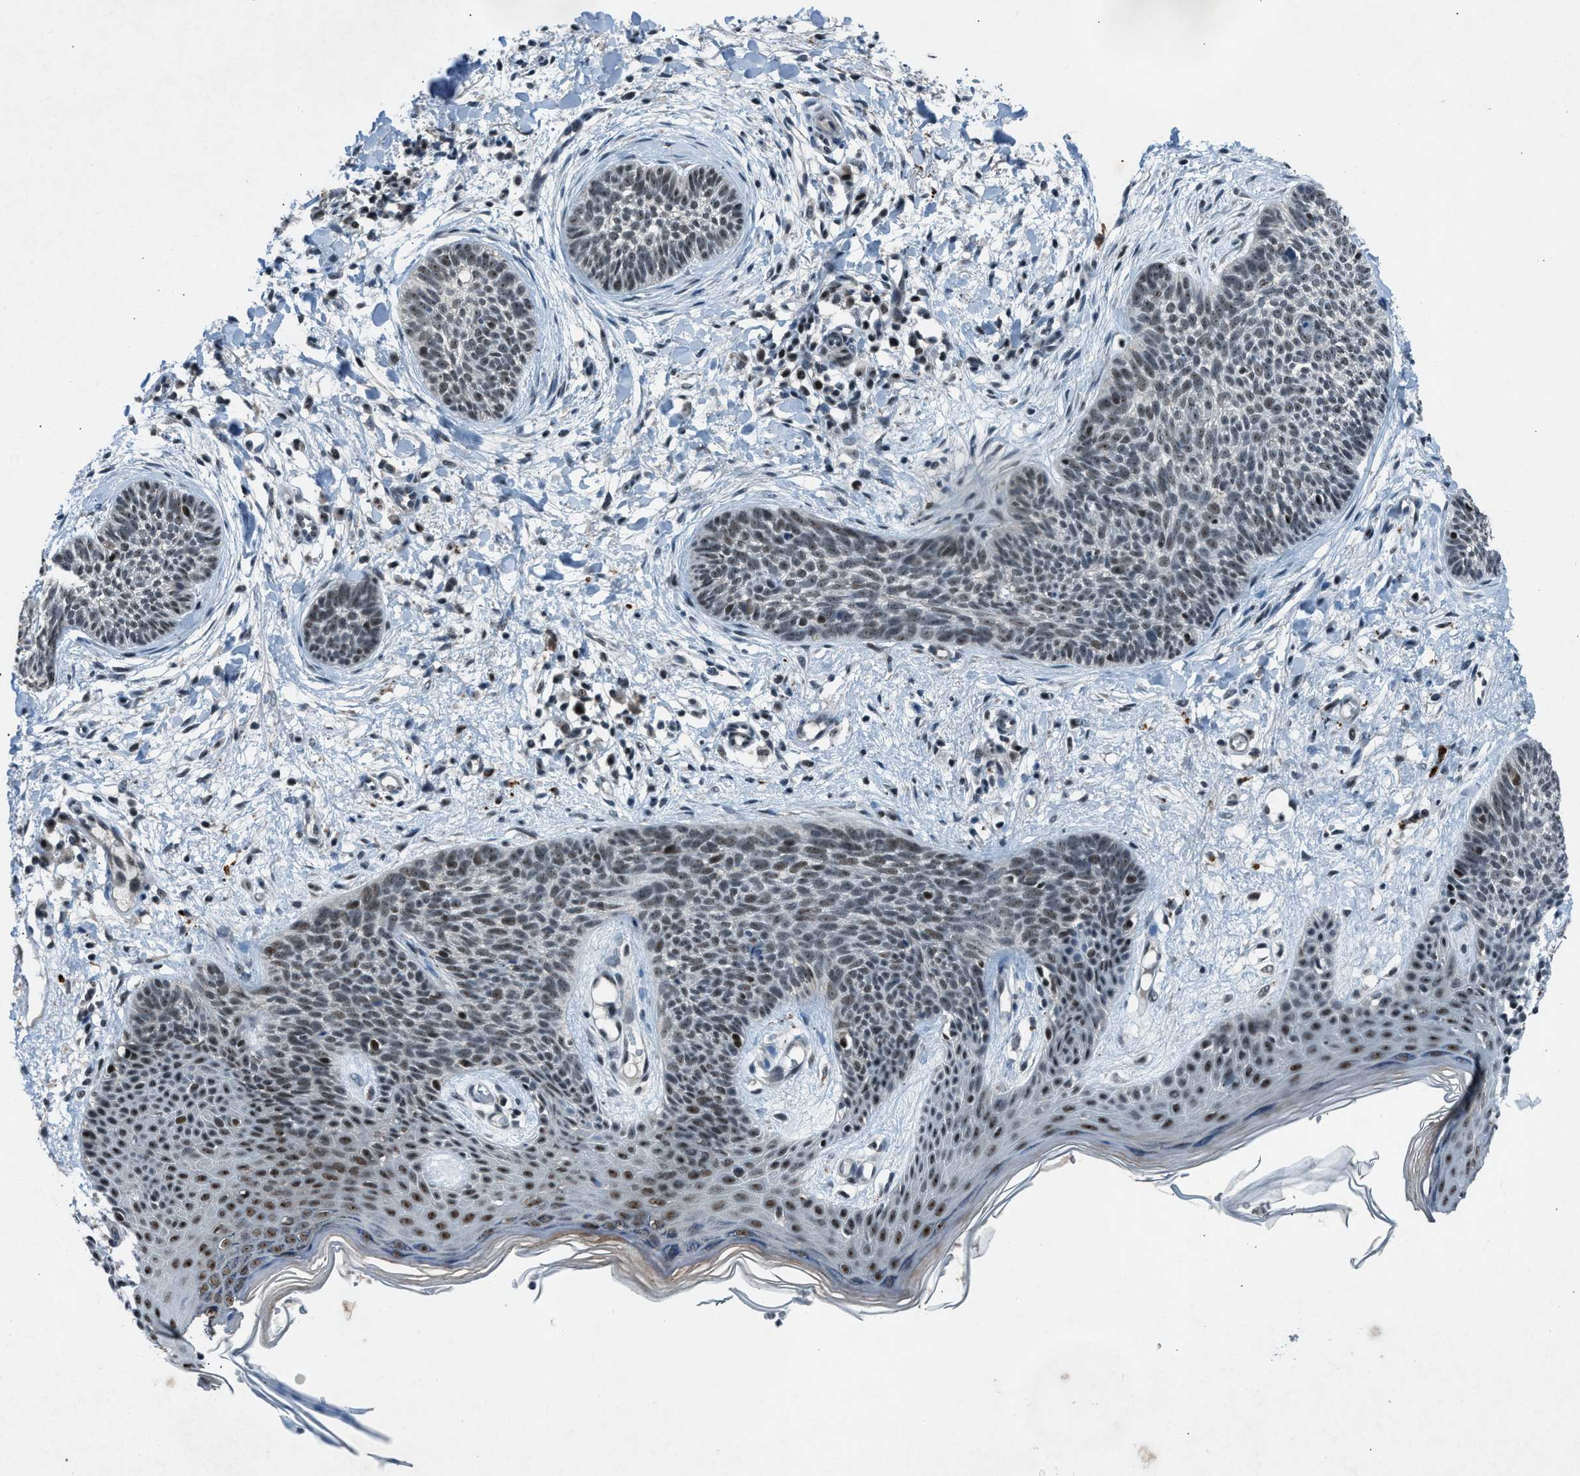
{"staining": {"intensity": "weak", "quantity": "<25%", "location": "nuclear"}, "tissue": "skin cancer", "cell_type": "Tumor cells", "image_type": "cancer", "snomed": [{"axis": "morphology", "description": "Basal cell carcinoma"}, {"axis": "topography", "description": "Skin"}], "caption": "IHC of human skin basal cell carcinoma displays no expression in tumor cells.", "gene": "ADCY1", "patient": {"sex": "female", "age": 59}}